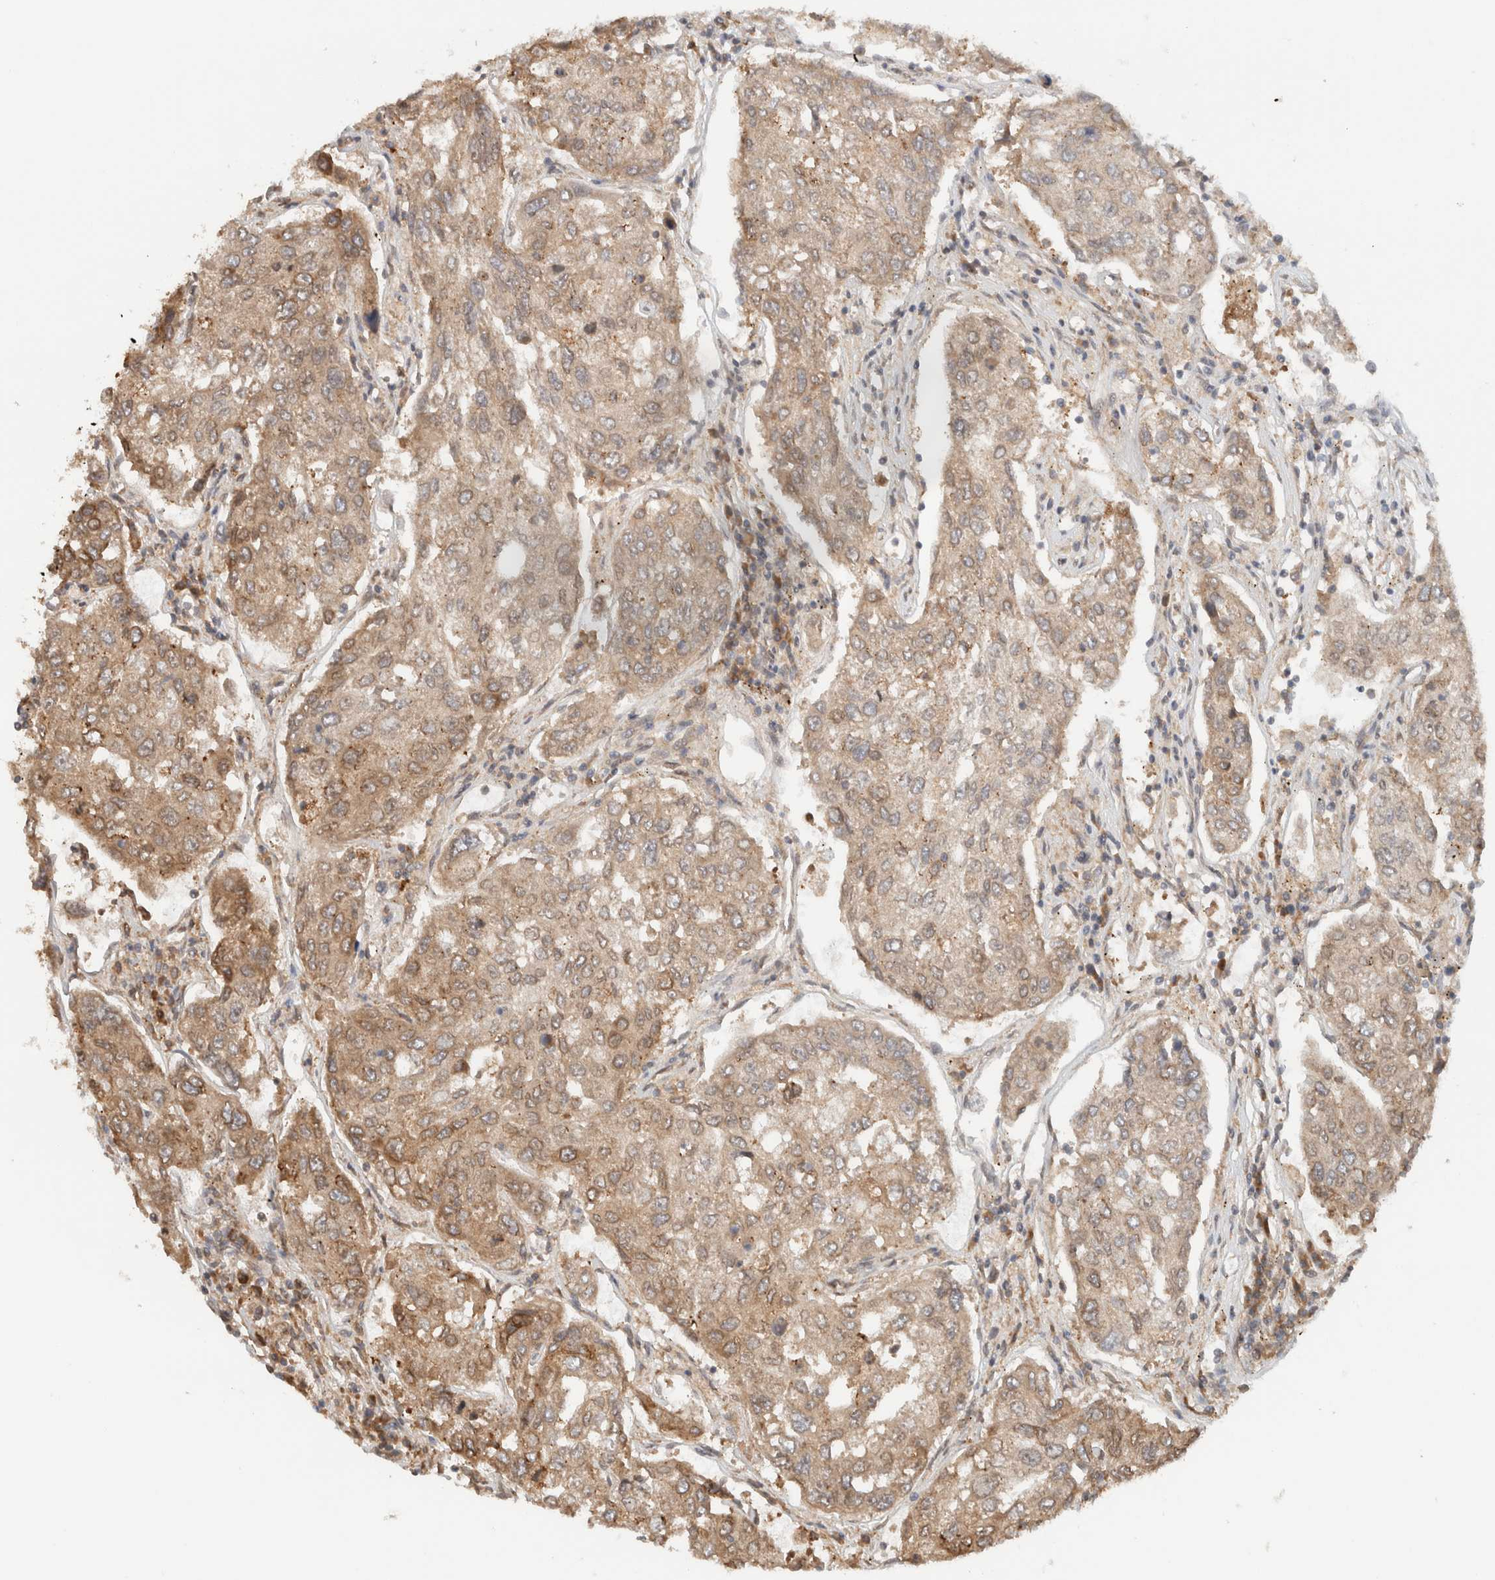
{"staining": {"intensity": "moderate", "quantity": ">75%", "location": "cytoplasmic/membranous"}, "tissue": "urothelial cancer", "cell_type": "Tumor cells", "image_type": "cancer", "snomed": [{"axis": "morphology", "description": "Urothelial carcinoma, High grade"}, {"axis": "topography", "description": "Lymph node"}, {"axis": "topography", "description": "Urinary bladder"}], "caption": "Urothelial carcinoma (high-grade) stained with a protein marker exhibits moderate staining in tumor cells.", "gene": "ARFGEF2", "patient": {"sex": "male", "age": 51}}